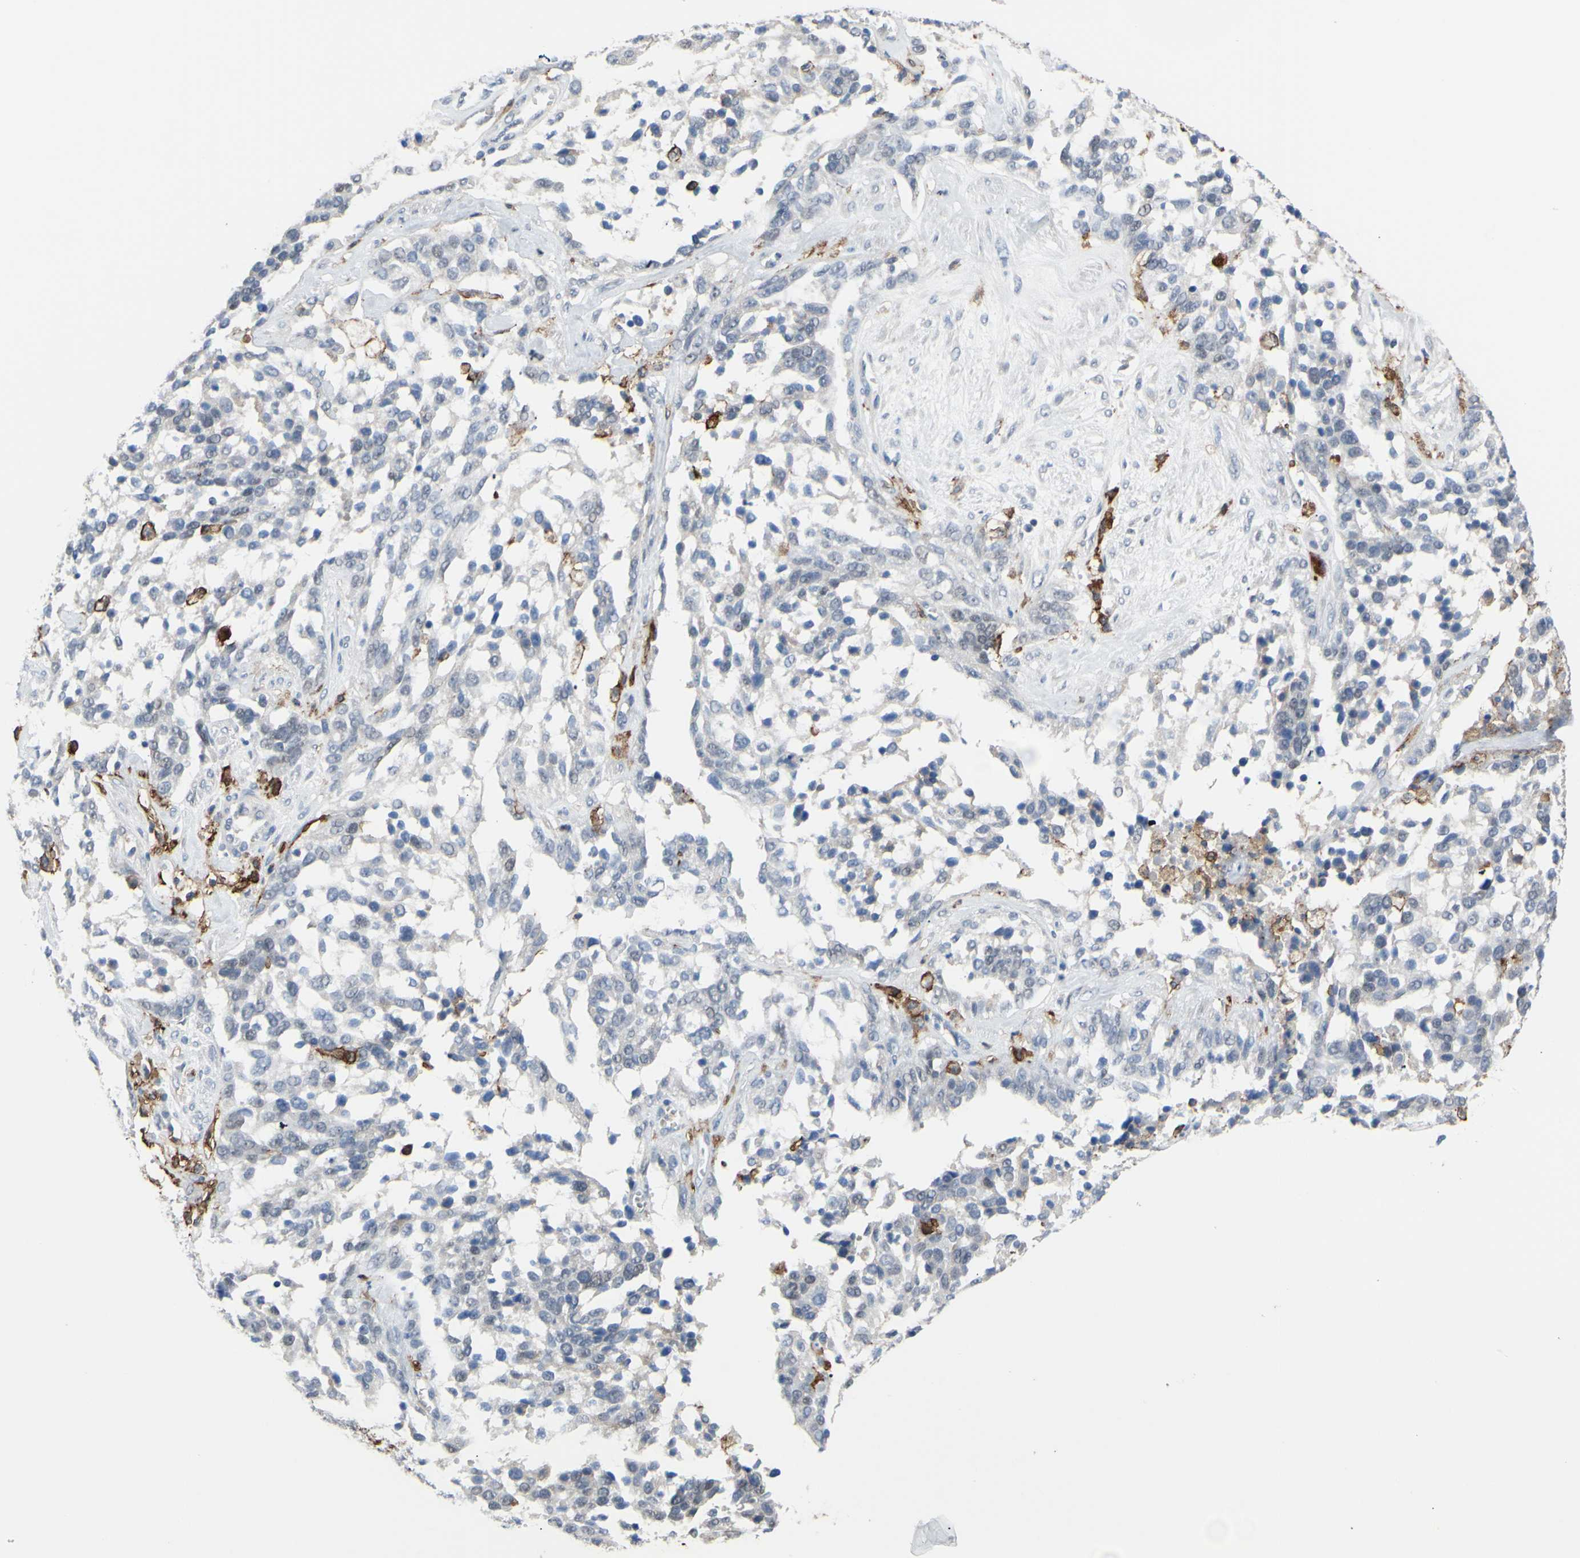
{"staining": {"intensity": "negative", "quantity": "none", "location": "none"}, "tissue": "ovarian cancer", "cell_type": "Tumor cells", "image_type": "cancer", "snomed": [{"axis": "morphology", "description": "Cystadenocarcinoma, serous, NOS"}, {"axis": "topography", "description": "Ovary"}], "caption": "This histopathology image is of ovarian cancer (serous cystadenocarcinoma) stained with IHC to label a protein in brown with the nuclei are counter-stained blue. There is no staining in tumor cells. (Brightfield microscopy of DAB (3,3'-diaminobenzidine) immunohistochemistry at high magnification).", "gene": "FCGR2A", "patient": {"sex": "female", "age": 44}}